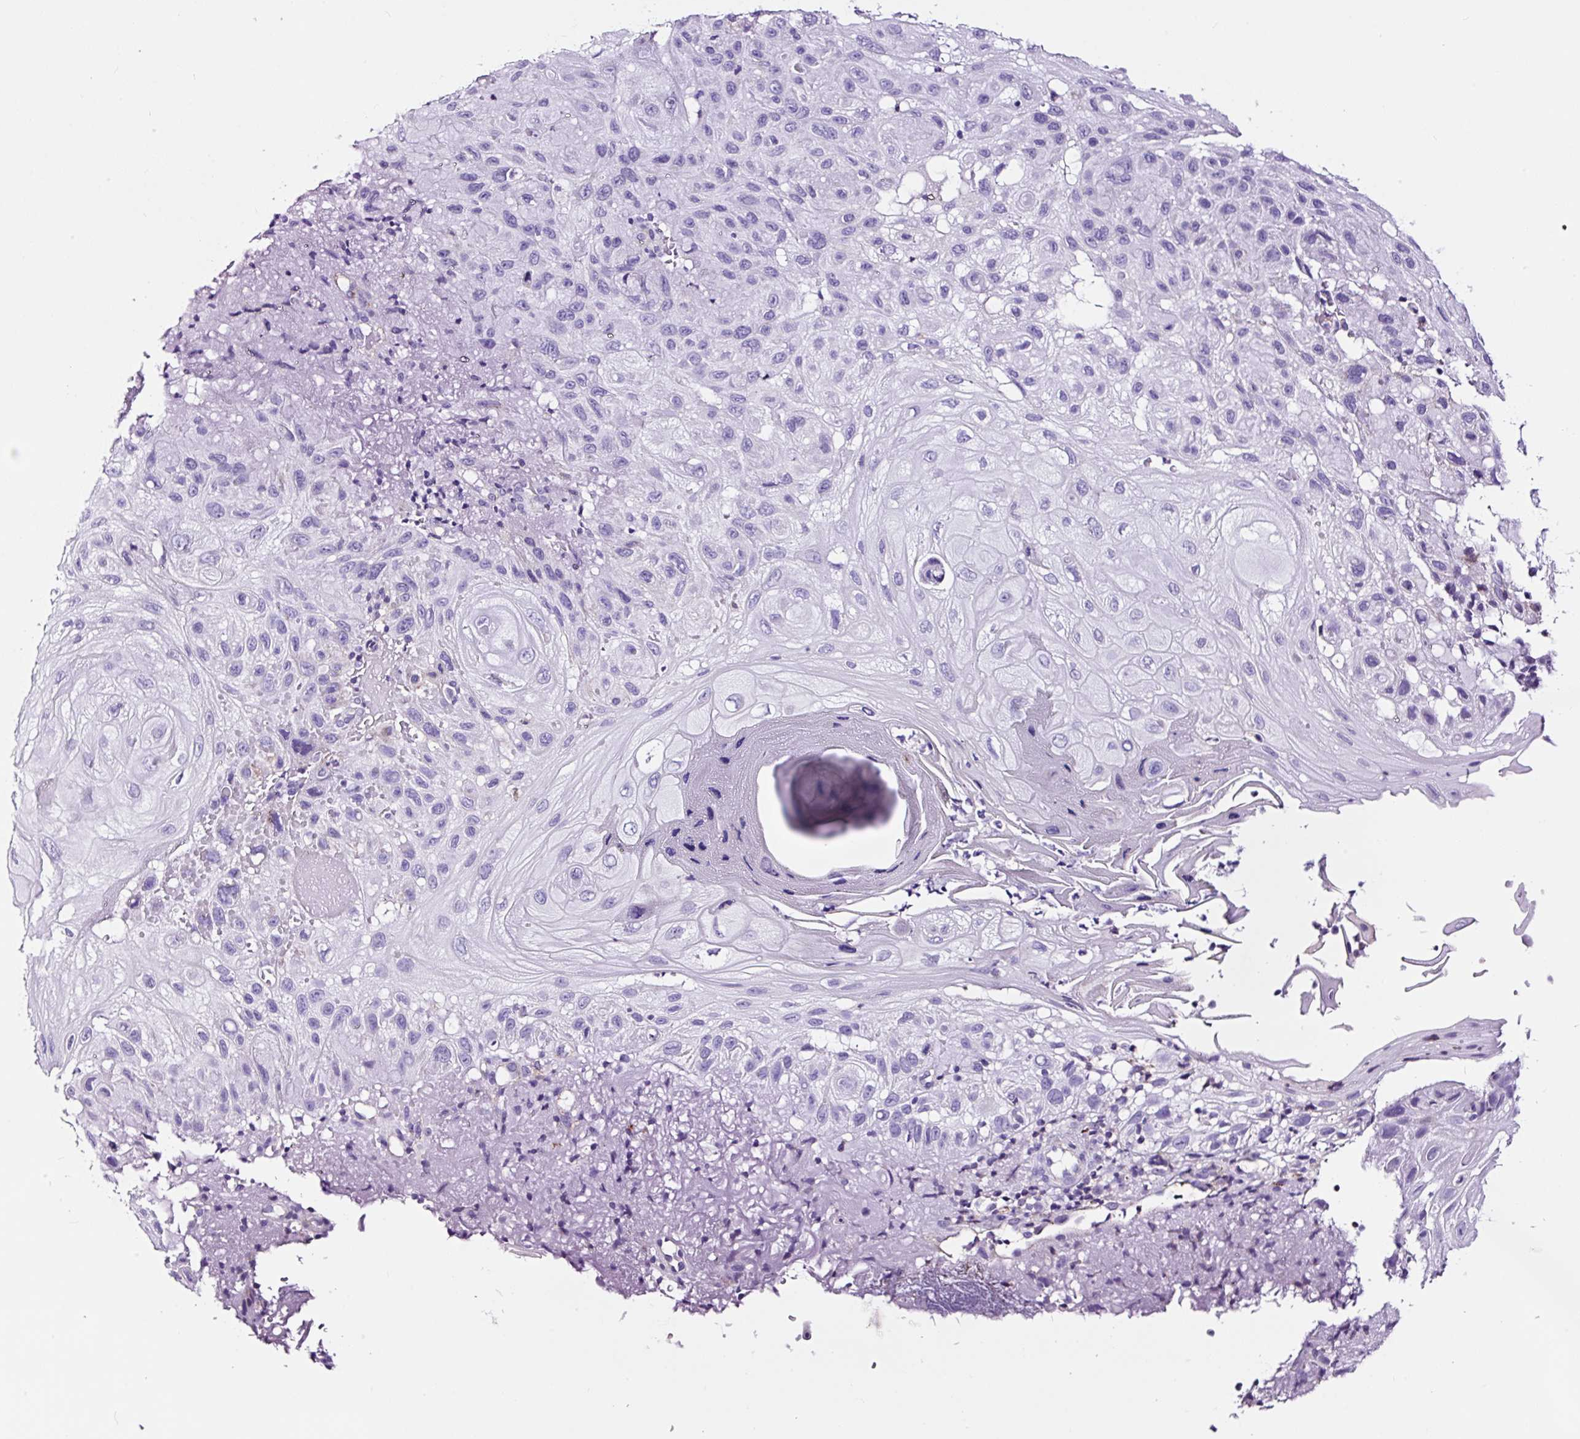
{"staining": {"intensity": "negative", "quantity": "none", "location": "none"}, "tissue": "skin cancer", "cell_type": "Tumor cells", "image_type": "cancer", "snomed": [{"axis": "morphology", "description": "Normal tissue, NOS"}, {"axis": "morphology", "description": "Squamous cell carcinoma, NOS"}, {"axis": "topography", "description": "Skin"}], "caption": "Immunohistochemistry (IHC) photomicrograph of human skin squamous cell carcinoma stained for a protein (brown), which shows no positivity in tumor cells. (Immunohistochemistry, brightfield microscopy, high magnification).", "gene": "TAFA3", "patient": {"sex": "female", "age": 96}}